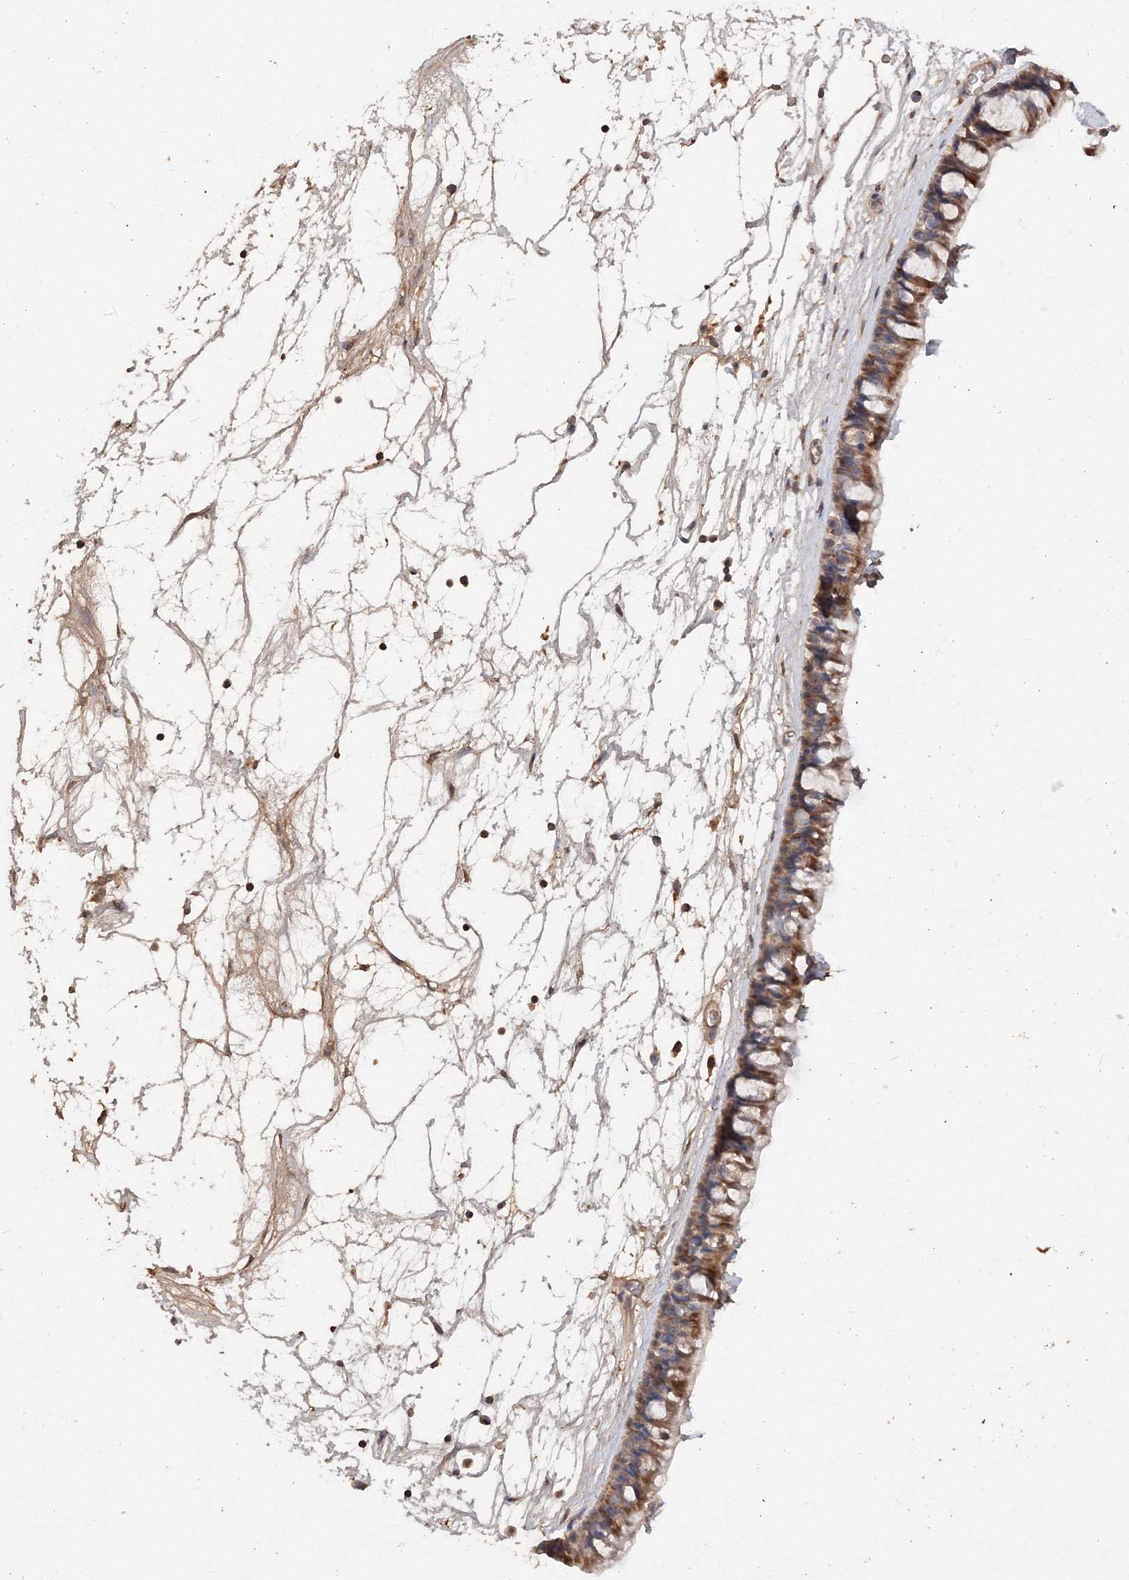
{"staining": {"intensity": "moderate", "quantity": ">75%", "location": "cytoplasmic/membranous"}, "tissue": "nasopharynx", "cell_type": "Respiratory epithelial cells", "image_type": "normal", "snomed": [{"axis": "morphology", "description": "Normal tissue, NOS"}, {"axis": "topography", "description": "Nasopharynx"}], "caption": "A brown stain shows moderate cytoplasmic/membranous positivity of a protein in respiratory epithelial cells of normal human nasopharynx. (DAB (3,3'-diaminobenzidine) = brown stain, brightfield microscopy at high magnification).", "gene": "GRINA", "patient": {"sex": "male", "age": 64}}